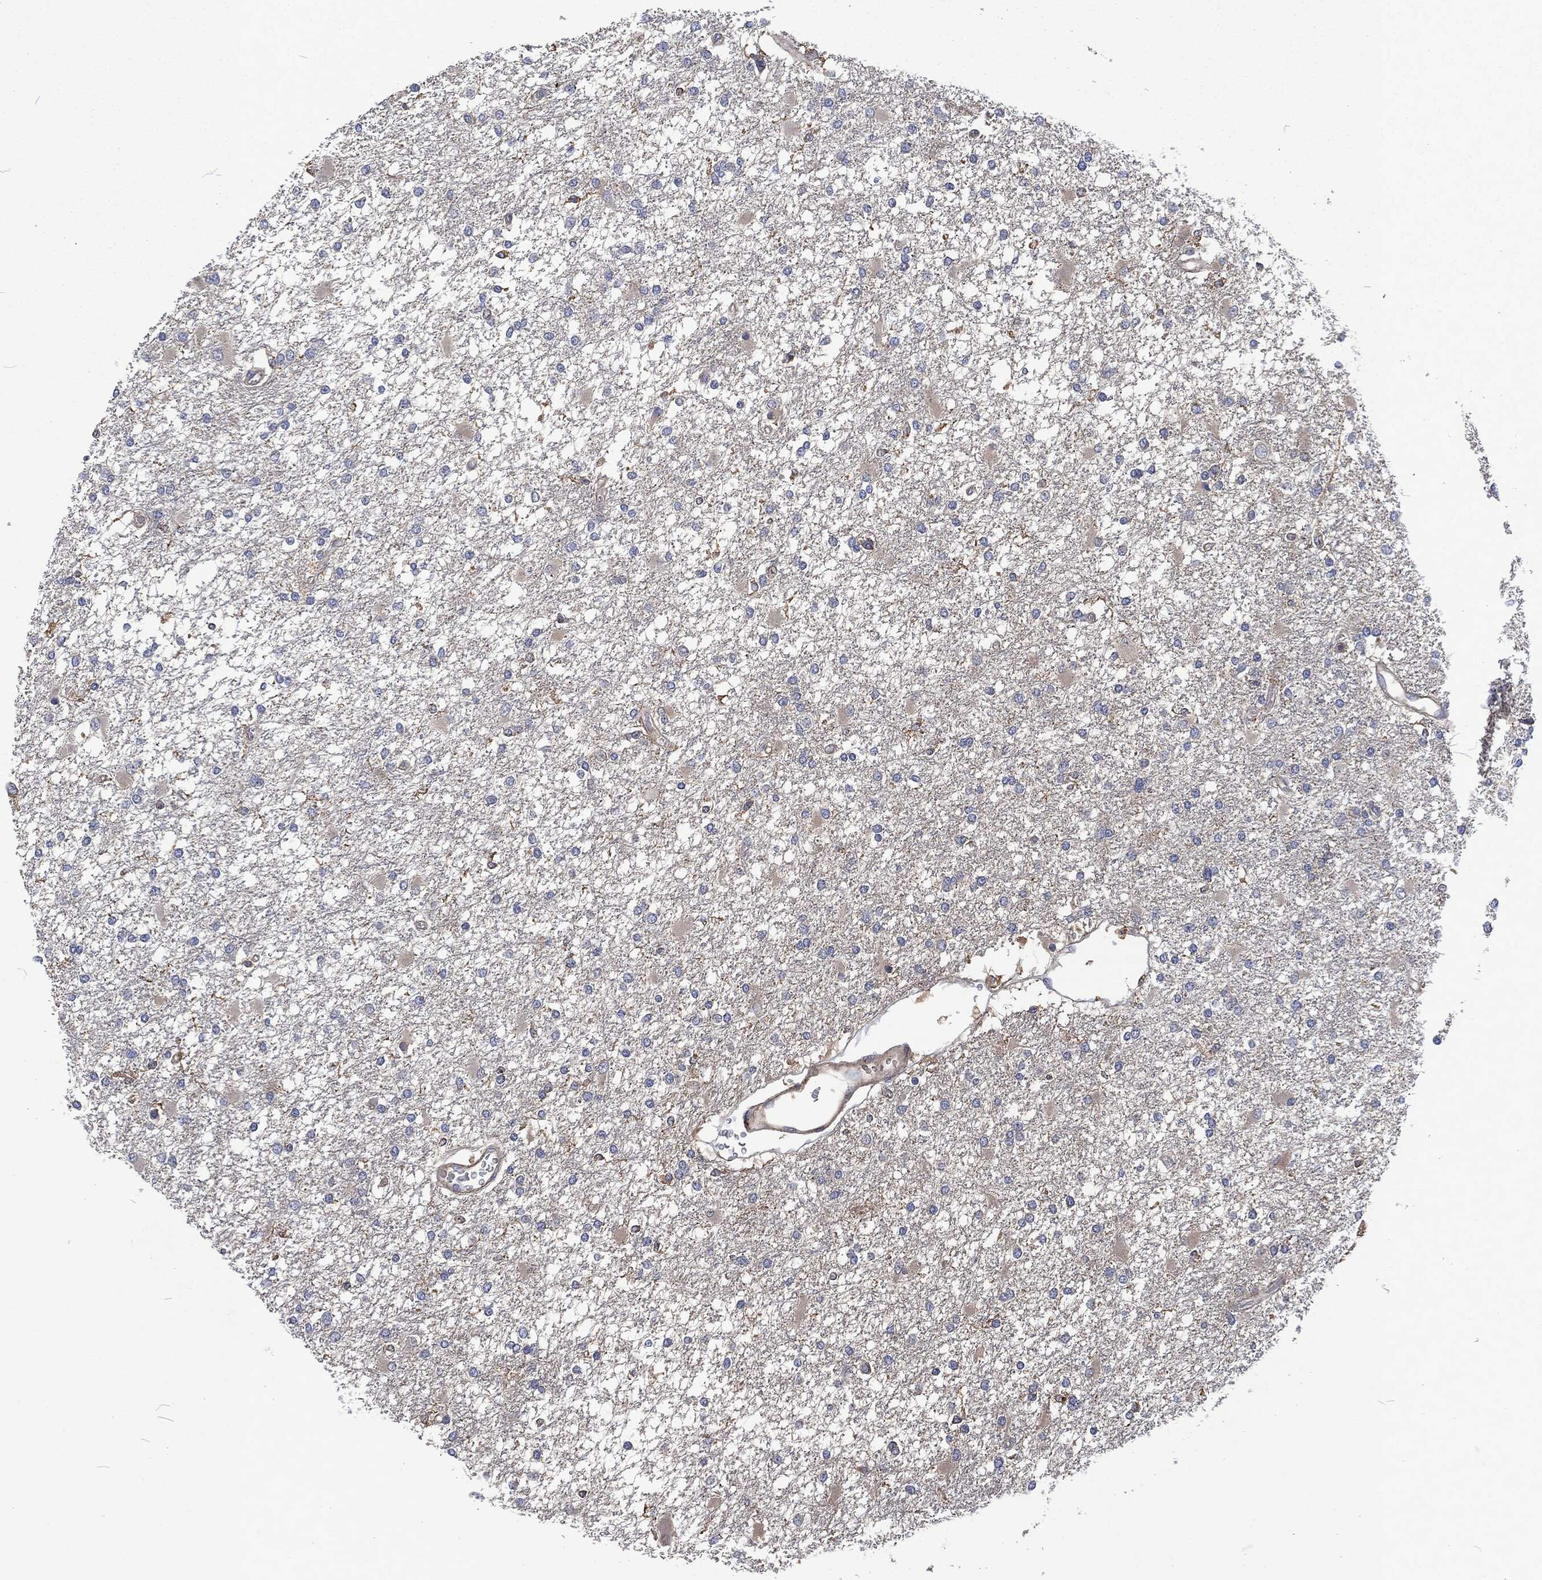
{"staining": {"intensity": "negative", "quantity": "none", "location": "none"}, "tissue": "glioma", "cell_type": "Tumor cells", "image_type": "cancer", "snomed": [{"axis": "morphology", "description": "Glioma, malignant, High grade"}, {"axis": "topography", "description": "Cerebral cortex"}], "caption": "Malignant glioma (high-grade) was stained to show a protein in brown. There is no significant positivity in tumor cells.", "gene": "LGALS9", "patient": {"sex": "male", "age": 79}}